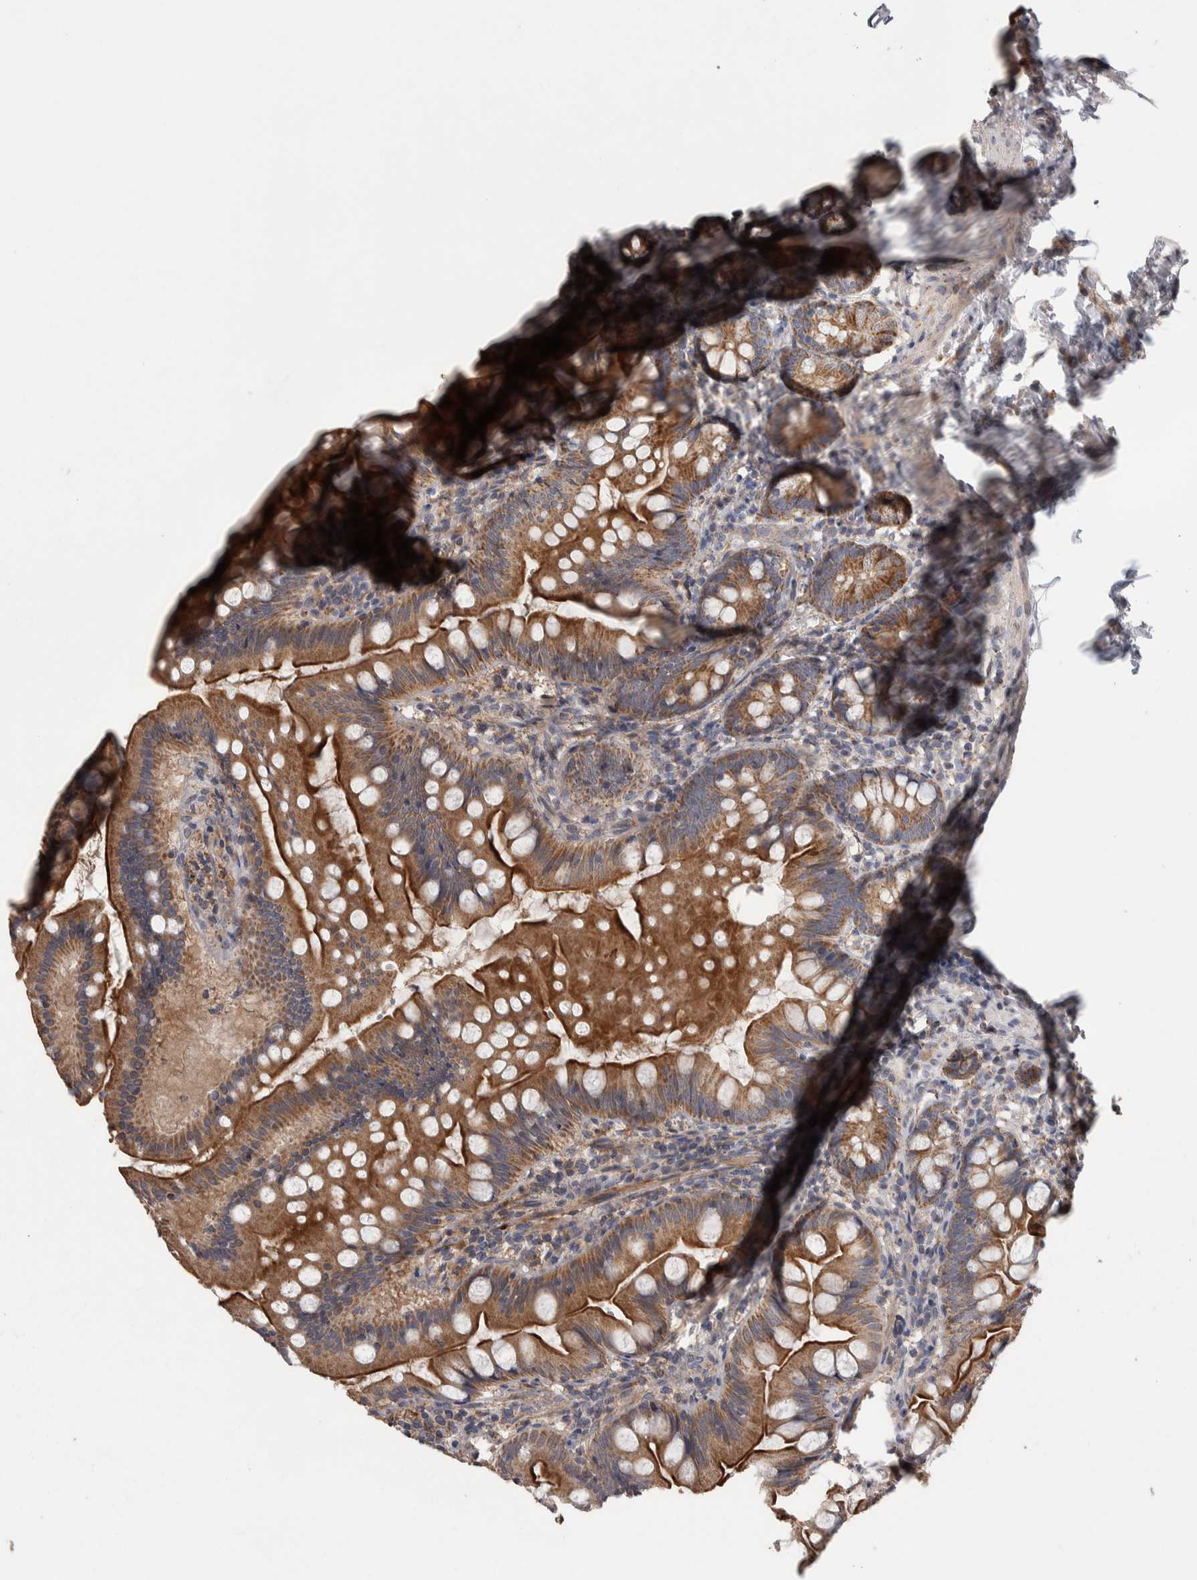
{"staining": {"intensity": "moderate", "quantity": ">75%", "location": "cytoplasmic/membranous"}, "tissue": "small intestine", "cell_type": "Glandular cells", "image_type": "normal", "snomed": [{"axis": "morphology", "description": "Normal tissue, NOS"}, {"axis": "topography", "description": "Small intestine"}], "caption": "This histopathology image exhibits IHC staining of normal human small intestine, with medium moderate cytoplasmic/membranous expression in about >75% of glandular cells.", "gene": "SCO1", "patient": {"sex": "male", "age": 7}}